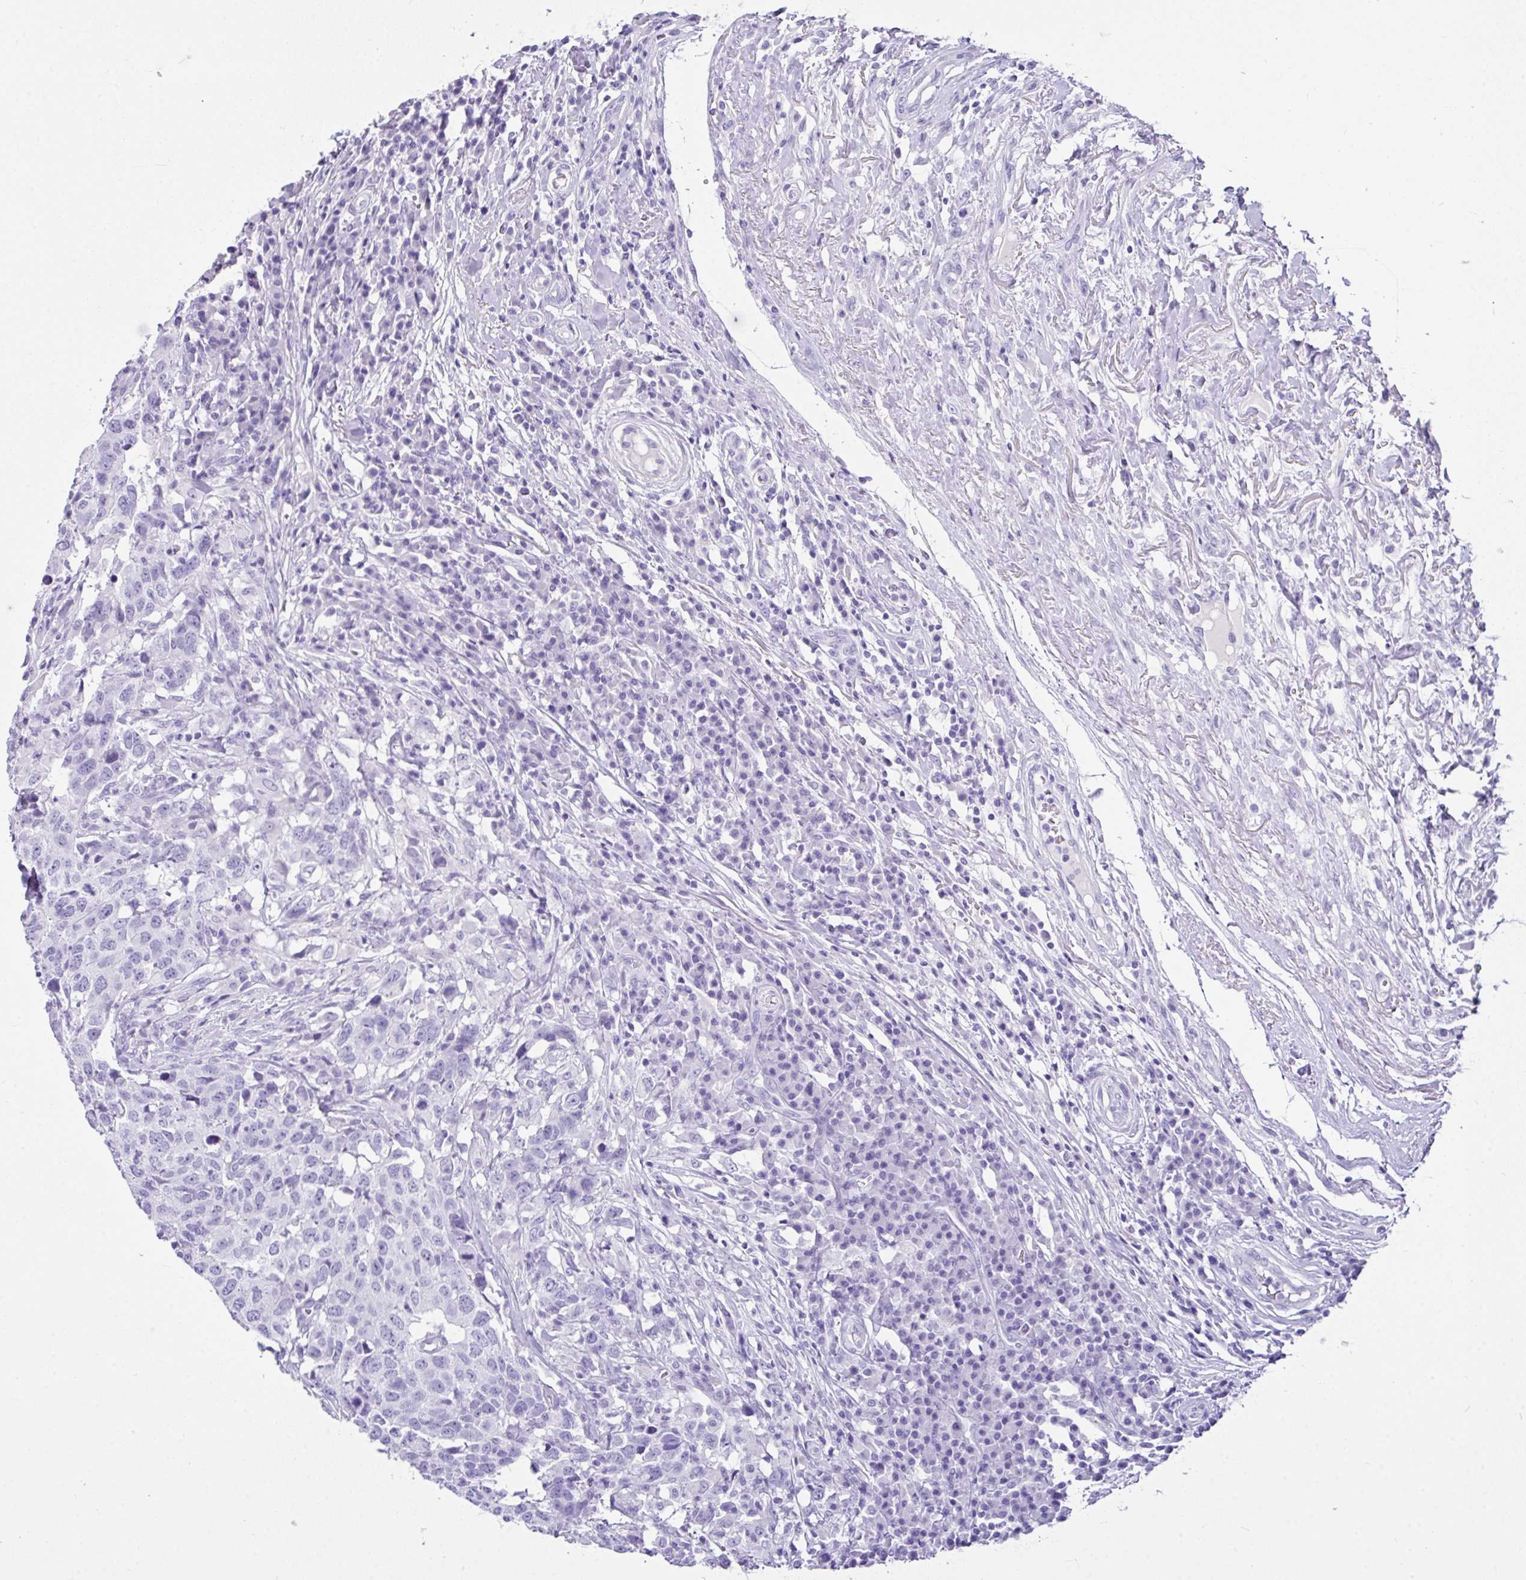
{"staining": {"intensity": "negative", "quantity": "none", "location": "none"}, "tissue": "head and neck cancer", "cell_type": "Tumor cells", "image_type": "cancer", "snomed": [{"axis": "morphology", "description": "Normal tissue, NOS"}, {"axis": "morphology", "description": "Squamous cell carcinoma, NOS"}, {"axis": "topography", "description": "Skeletal muscle"}, {"axis": "topography", "description": "Vascular tissue"}, {"axis": "topography", "description": "Peripheral nerve tissue"}, {"axis": "topography", "description": "Head-Neck"}], "caption": "The micrograph displays no significant staining in tumor cells of head and neck cancer (squamous cell carcinoma). (DAB immunohistochemistry (IHC), high magnification).", "gene": "LGALS4", "patient": {"sex": "male", "age": 66}}